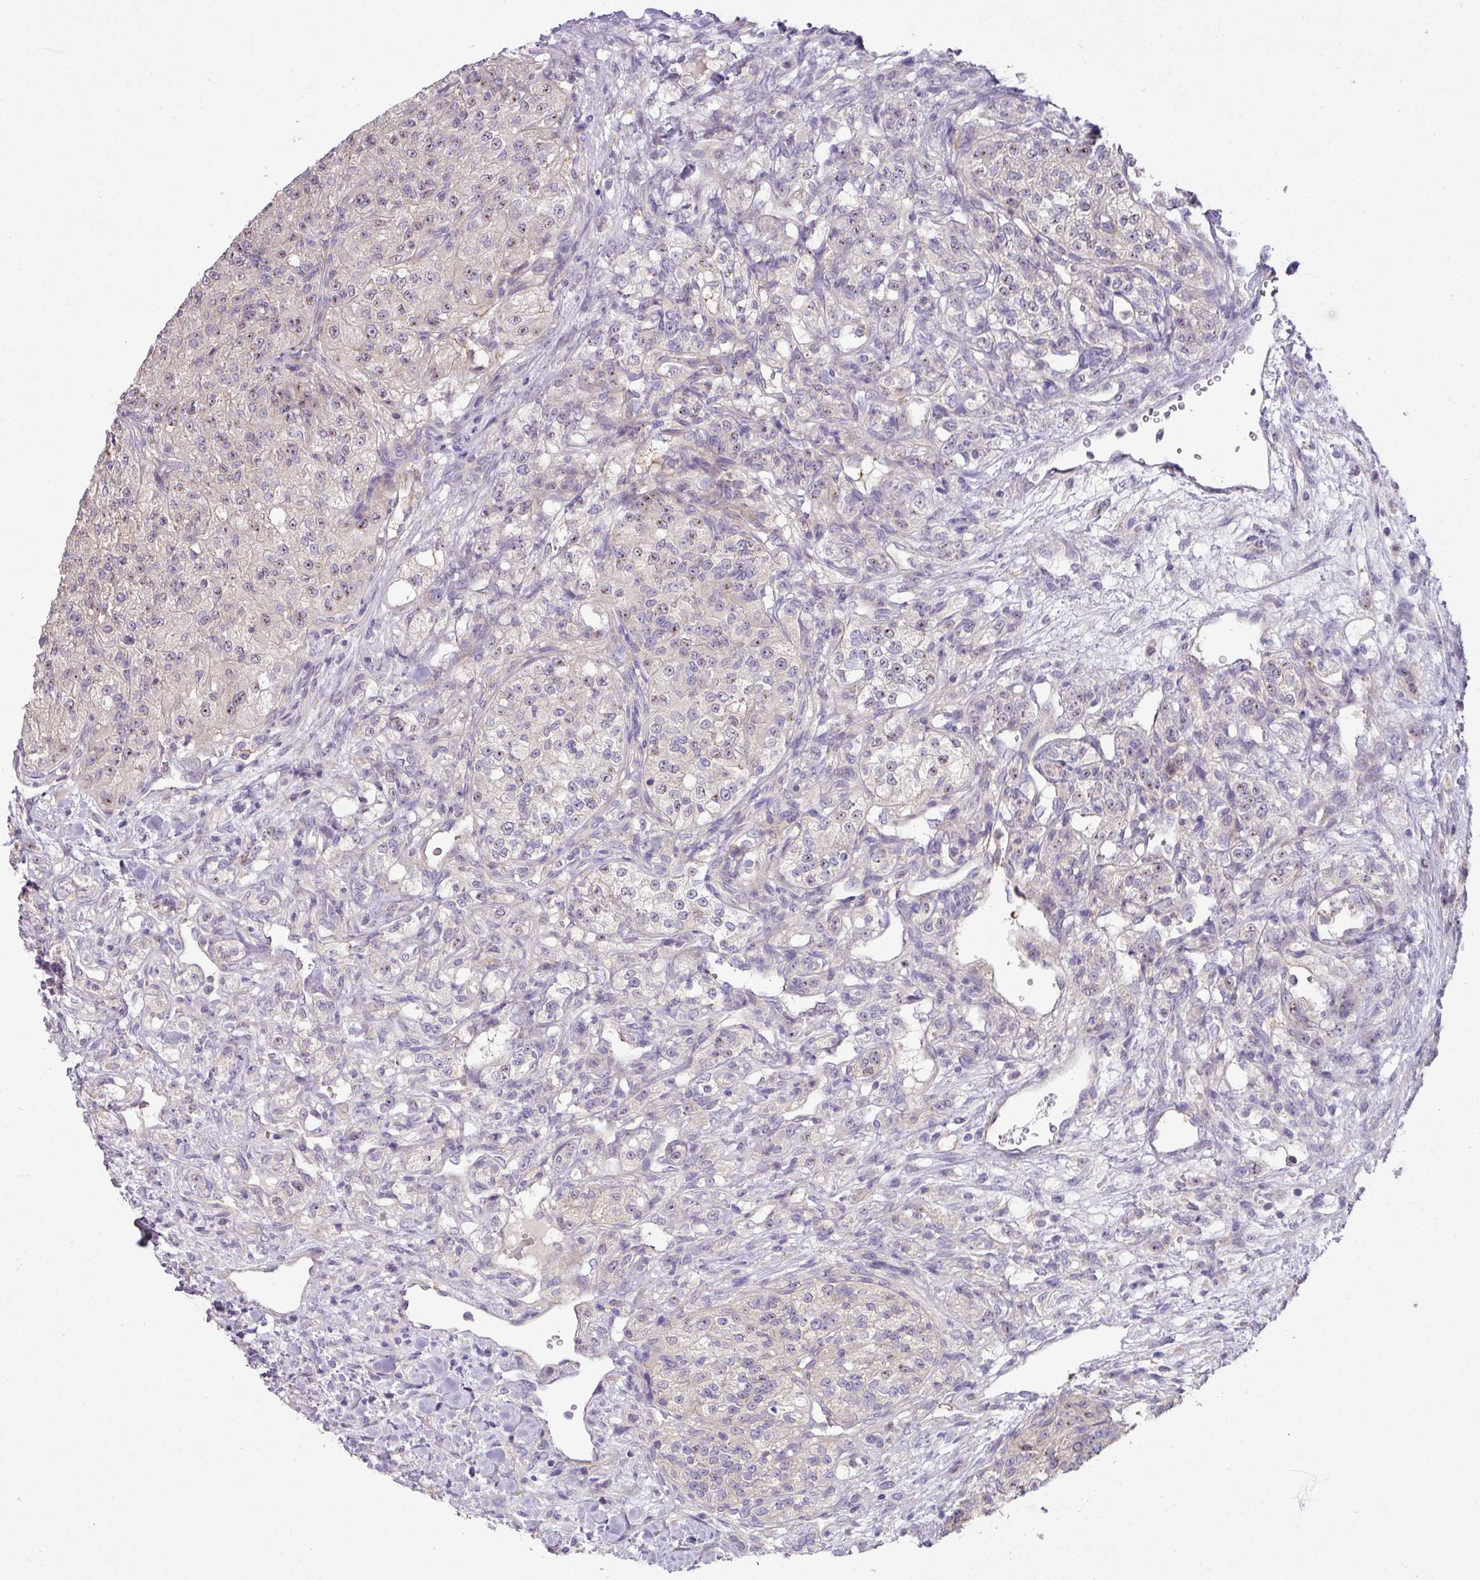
{"staining": {"intensity": "weak", "quantity": "<25%", "location": "nuclear"}, "tissue": "renal cancer", "cell_type": "Tumor cells", "image_type": "cancer", "snomed": [{"axis": "morphology", "description": "Adenocarcinoma, NOS"}, {"axis": "topography", "description": "Kidney"}], "caption": "Immunohistochemistry (IHC) photomicrograph of human adenocarcinoma (renal) stained for a protein (brown), which exhibits no positivity in tumor cells.", "gene": "HOXC13", "patient": {"sex": "female", "age": 63}}